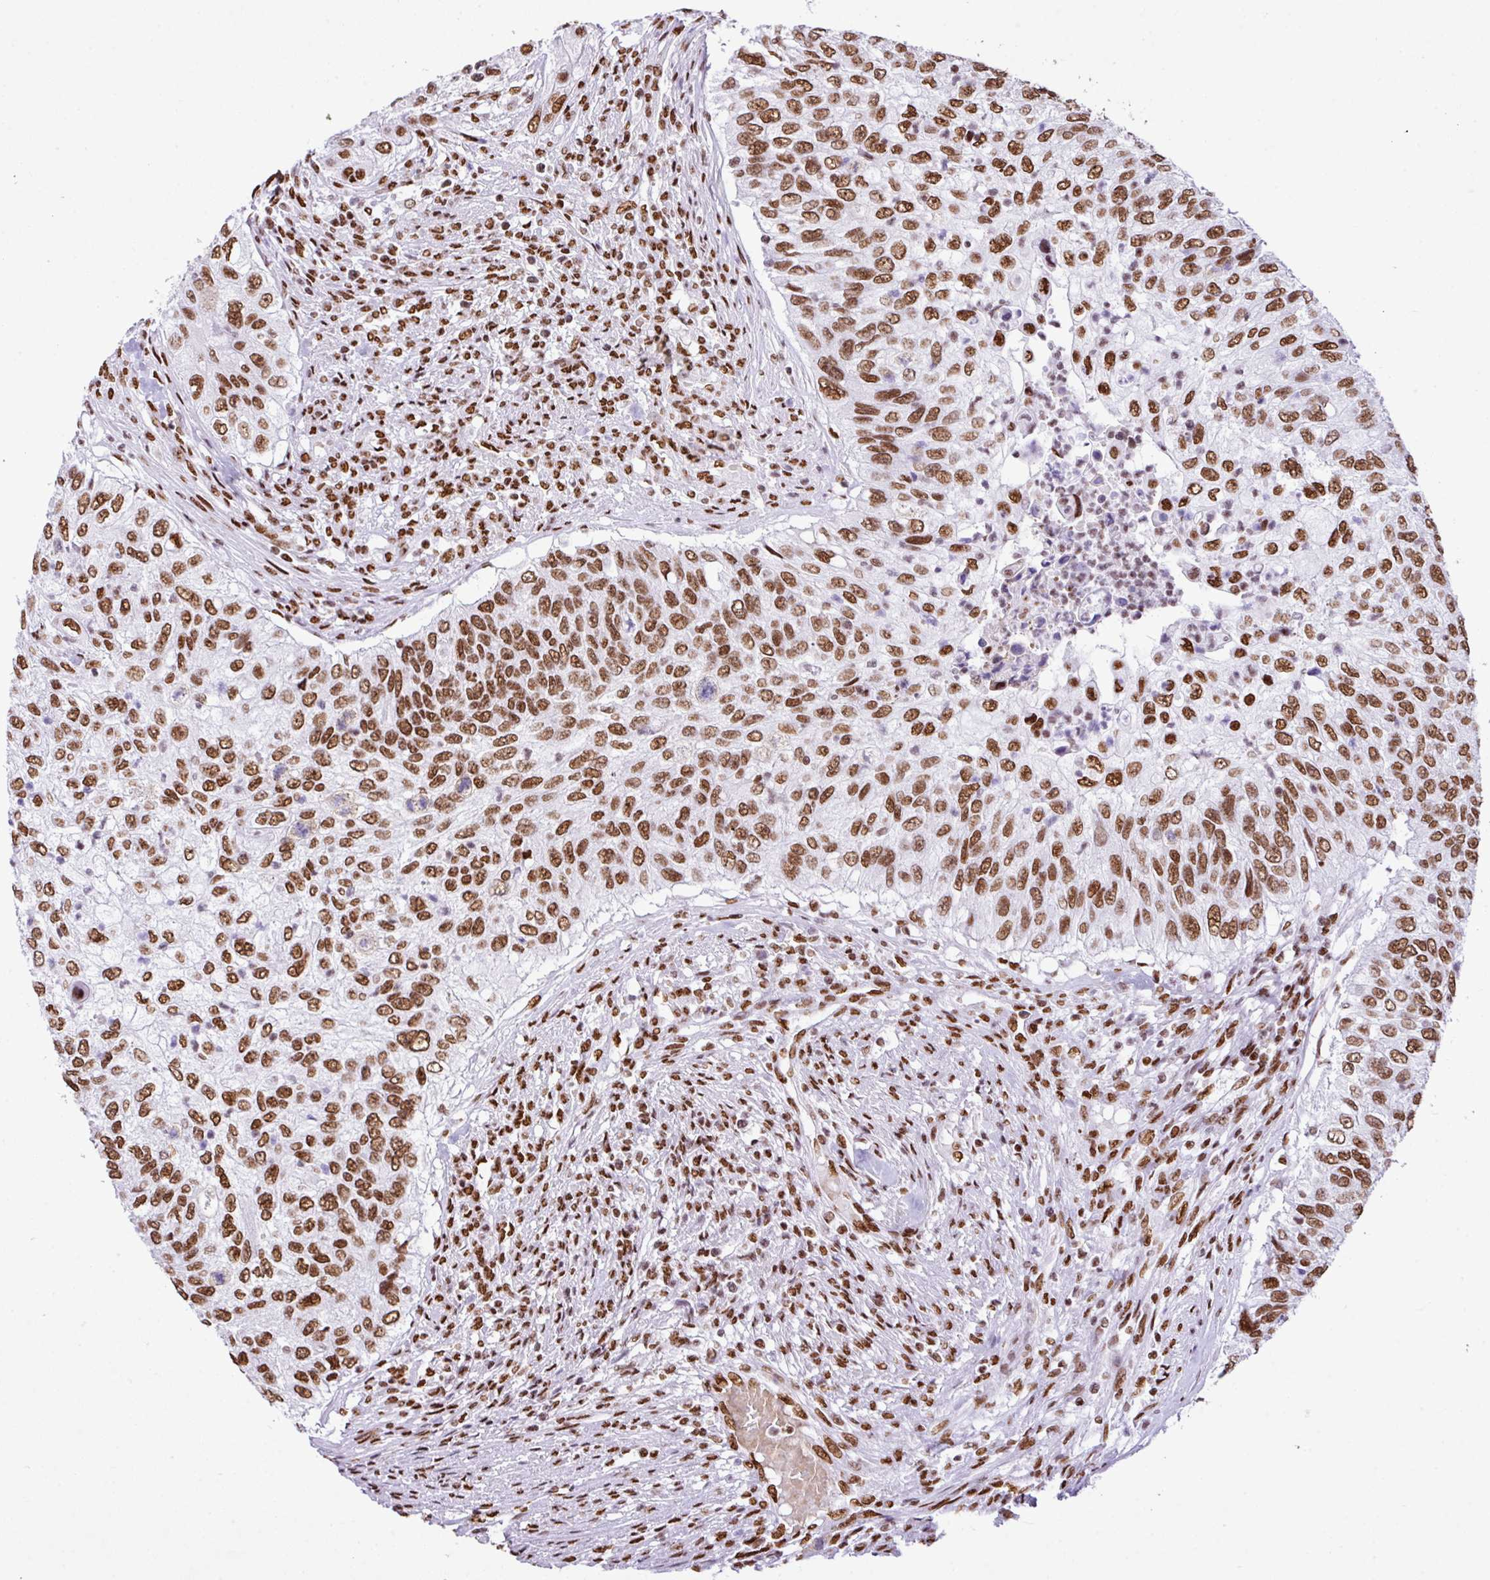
{"staining": {"intensity": "moderate", "quantity": ">75%", "location": "nuclear"}, "tissue": "urothelial cancer", "cell_type": "Tumor cells", "image_type": "cancer", "snomed": [{"axis": "morphology", "description": "Urothelial carcinoma, High grade"}, {"axis": "topography", "description": "Urinary bladder"}], "caption": "The photomicrograph reveals immunohistochemical staining of urothelial cancer. There is moderate nuclear expression is appreciated in about >75% of tumor cells. (DAB (3,3'-diaminobenzidine) IHC with brightfield microscopy, high magnification).", "gene": "RARG", "patient": {"sex": "female", "age": 60}}